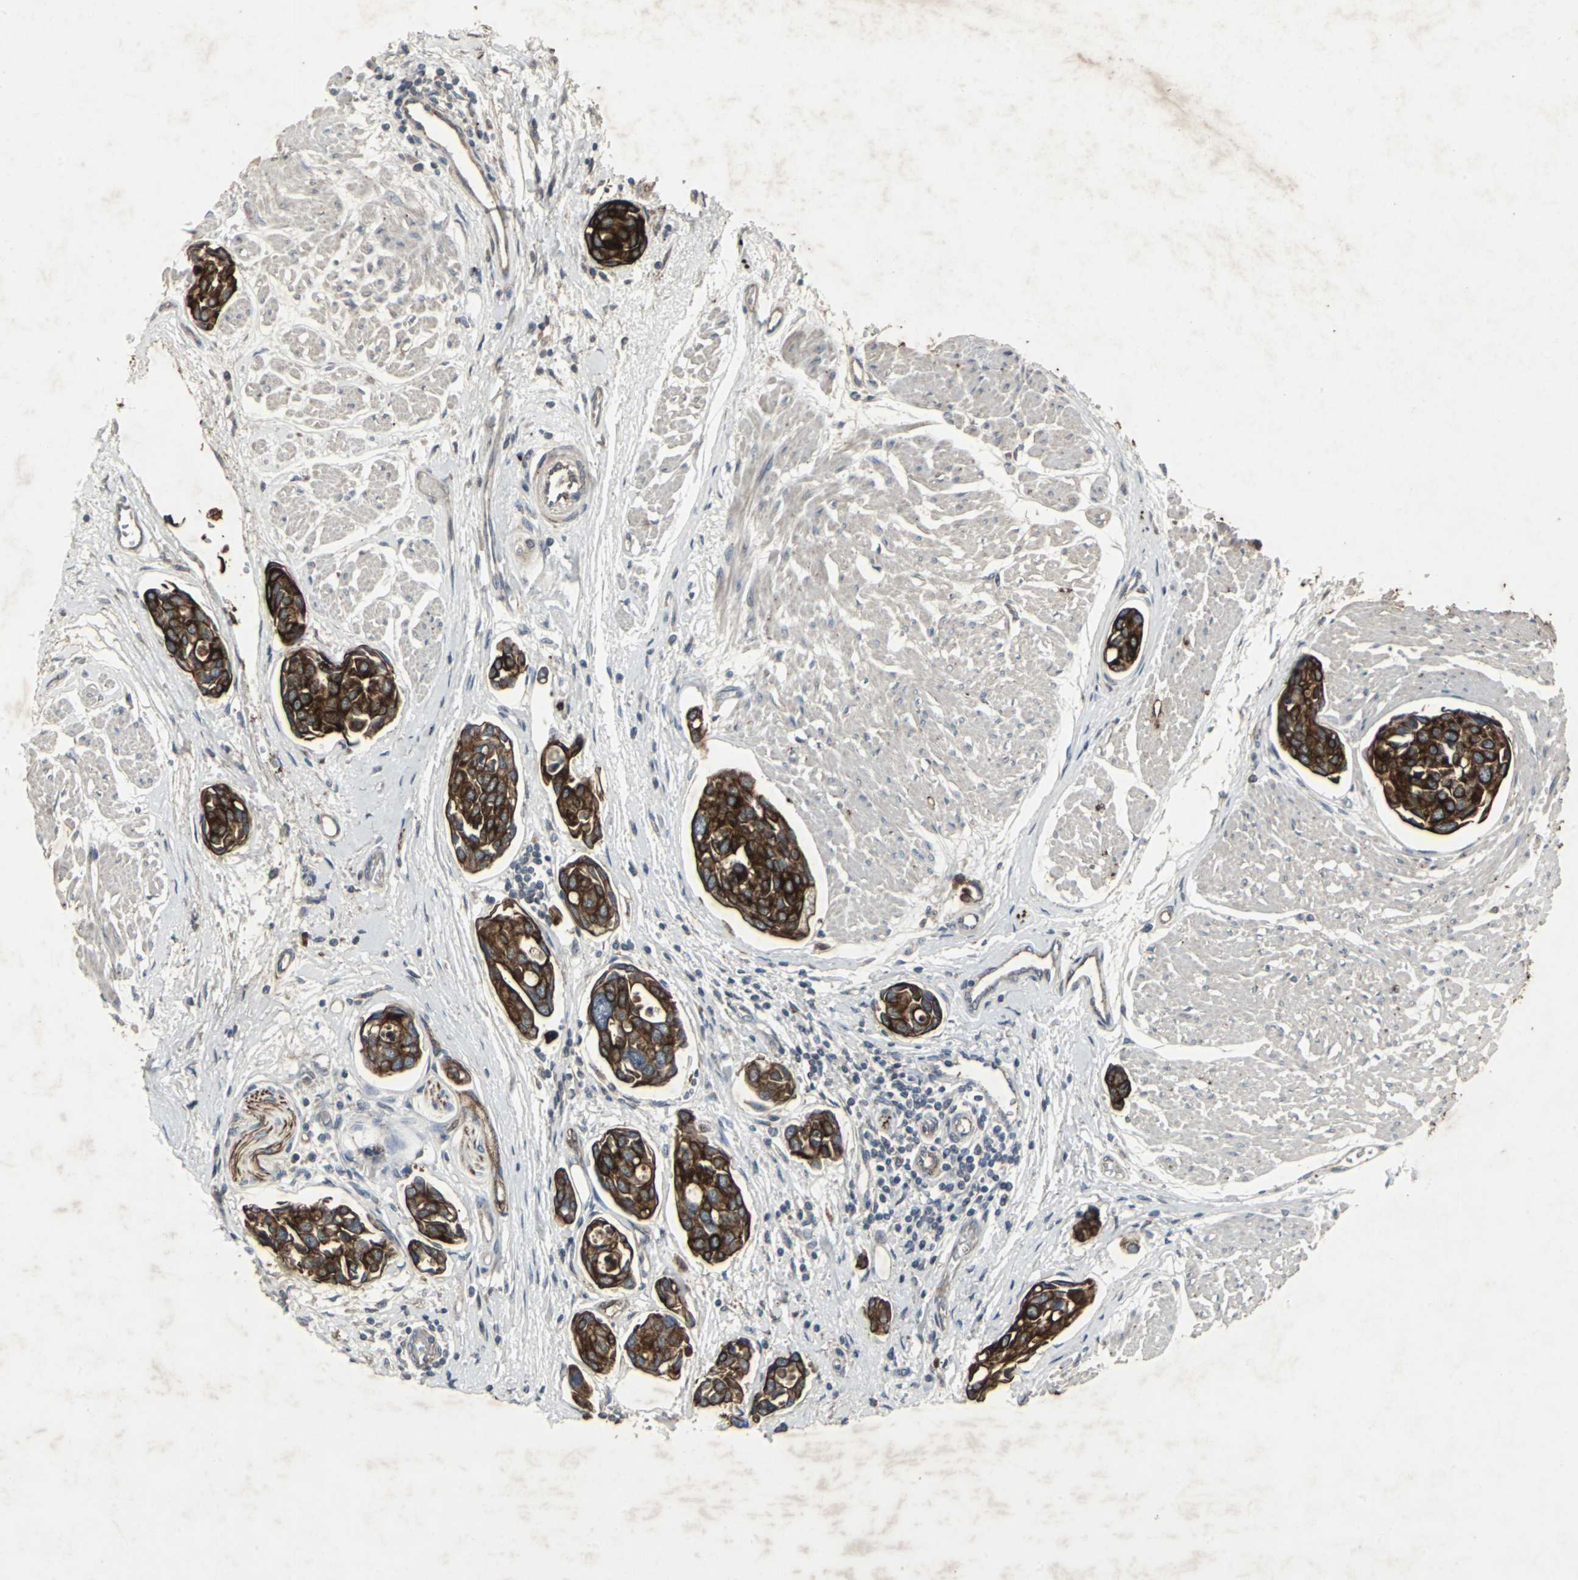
{"staining": {"intensity": "strong", "quantity": ">75%", "location": "cytoplasmic/membranous"}, "tissue": "urothelial cancer", "cell_type": "Tumor cells", "image_type": "cancer", "snomed": [{"axis": "morphology", "description": "Urothelial carcinoma, High grade"}, {"axis": "topography", "description": "Urinary bladder"}], "caption": "This micrograph exhibits high-grade urothelial carcinoma stained with IHC to label a protein in brown. The cytoplasmic/membranous of tumor cells show strong positivity for the protein. Nuclei are counter-stained blue.", "gene": "CCR9", "patient": {"sex": "male", "age": 78}}